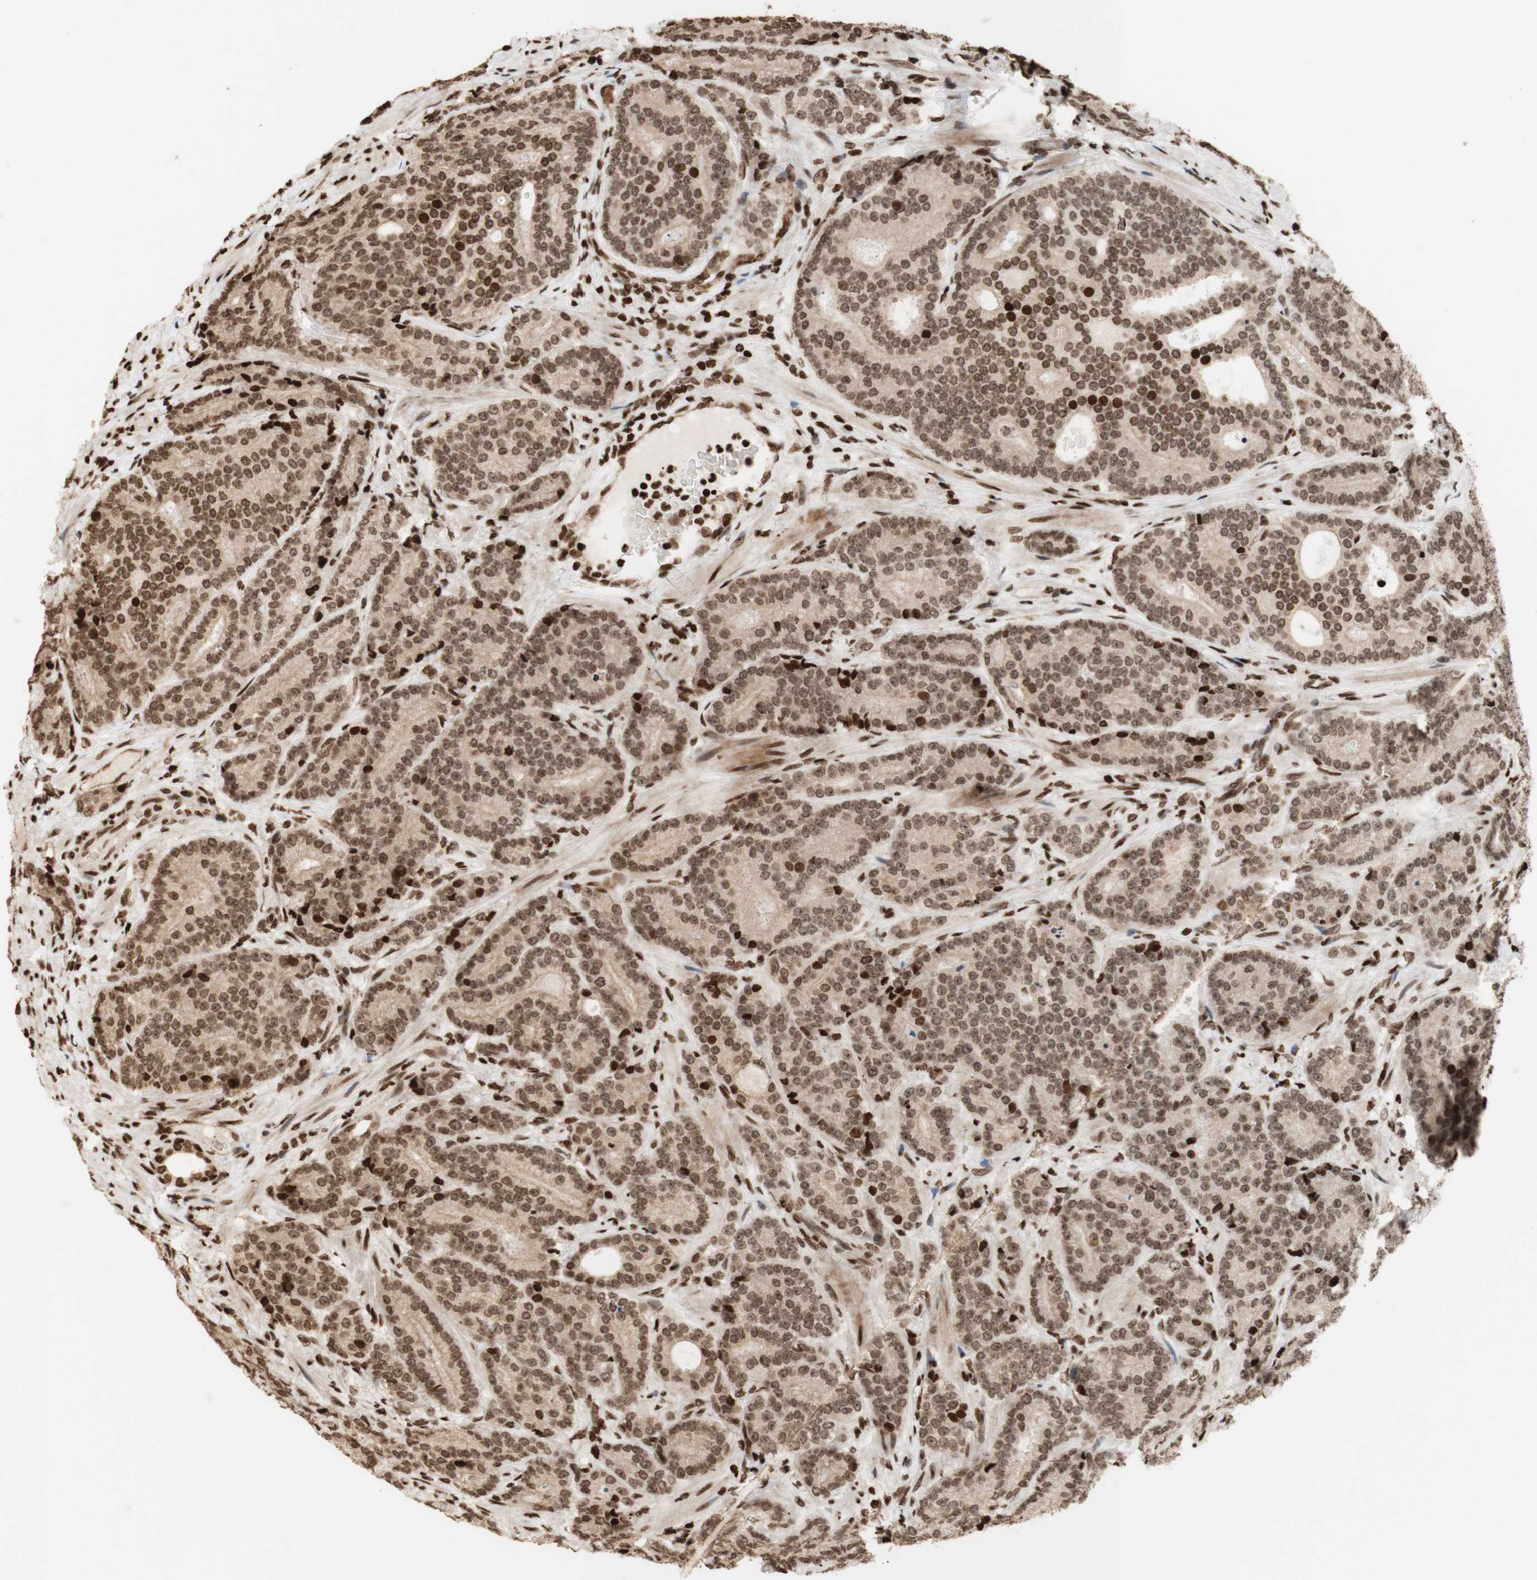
{"staining": {"intensity": "strong", "quantity": ">75%", "location": "cytoplasmic/membranous,nuclear"}, "tissue": "prostate cancer", "cell_type": "Tumor cells", "image_type": "cancer", "snomed": [{"axis": "morphology", "description": "Adenocarcinoma, High grade"}, {"axis": "topography", "description": "Prostate"}], "caption": "Approximately >75% of tumor cells in prostate cancer demonstrate strong cytoplasmic/membranous and nuclear protein staining as visualized by brown immunohistochemical staining.", "gene": "NCAPD2", "patient": {"sex": "male", "age": 61}}